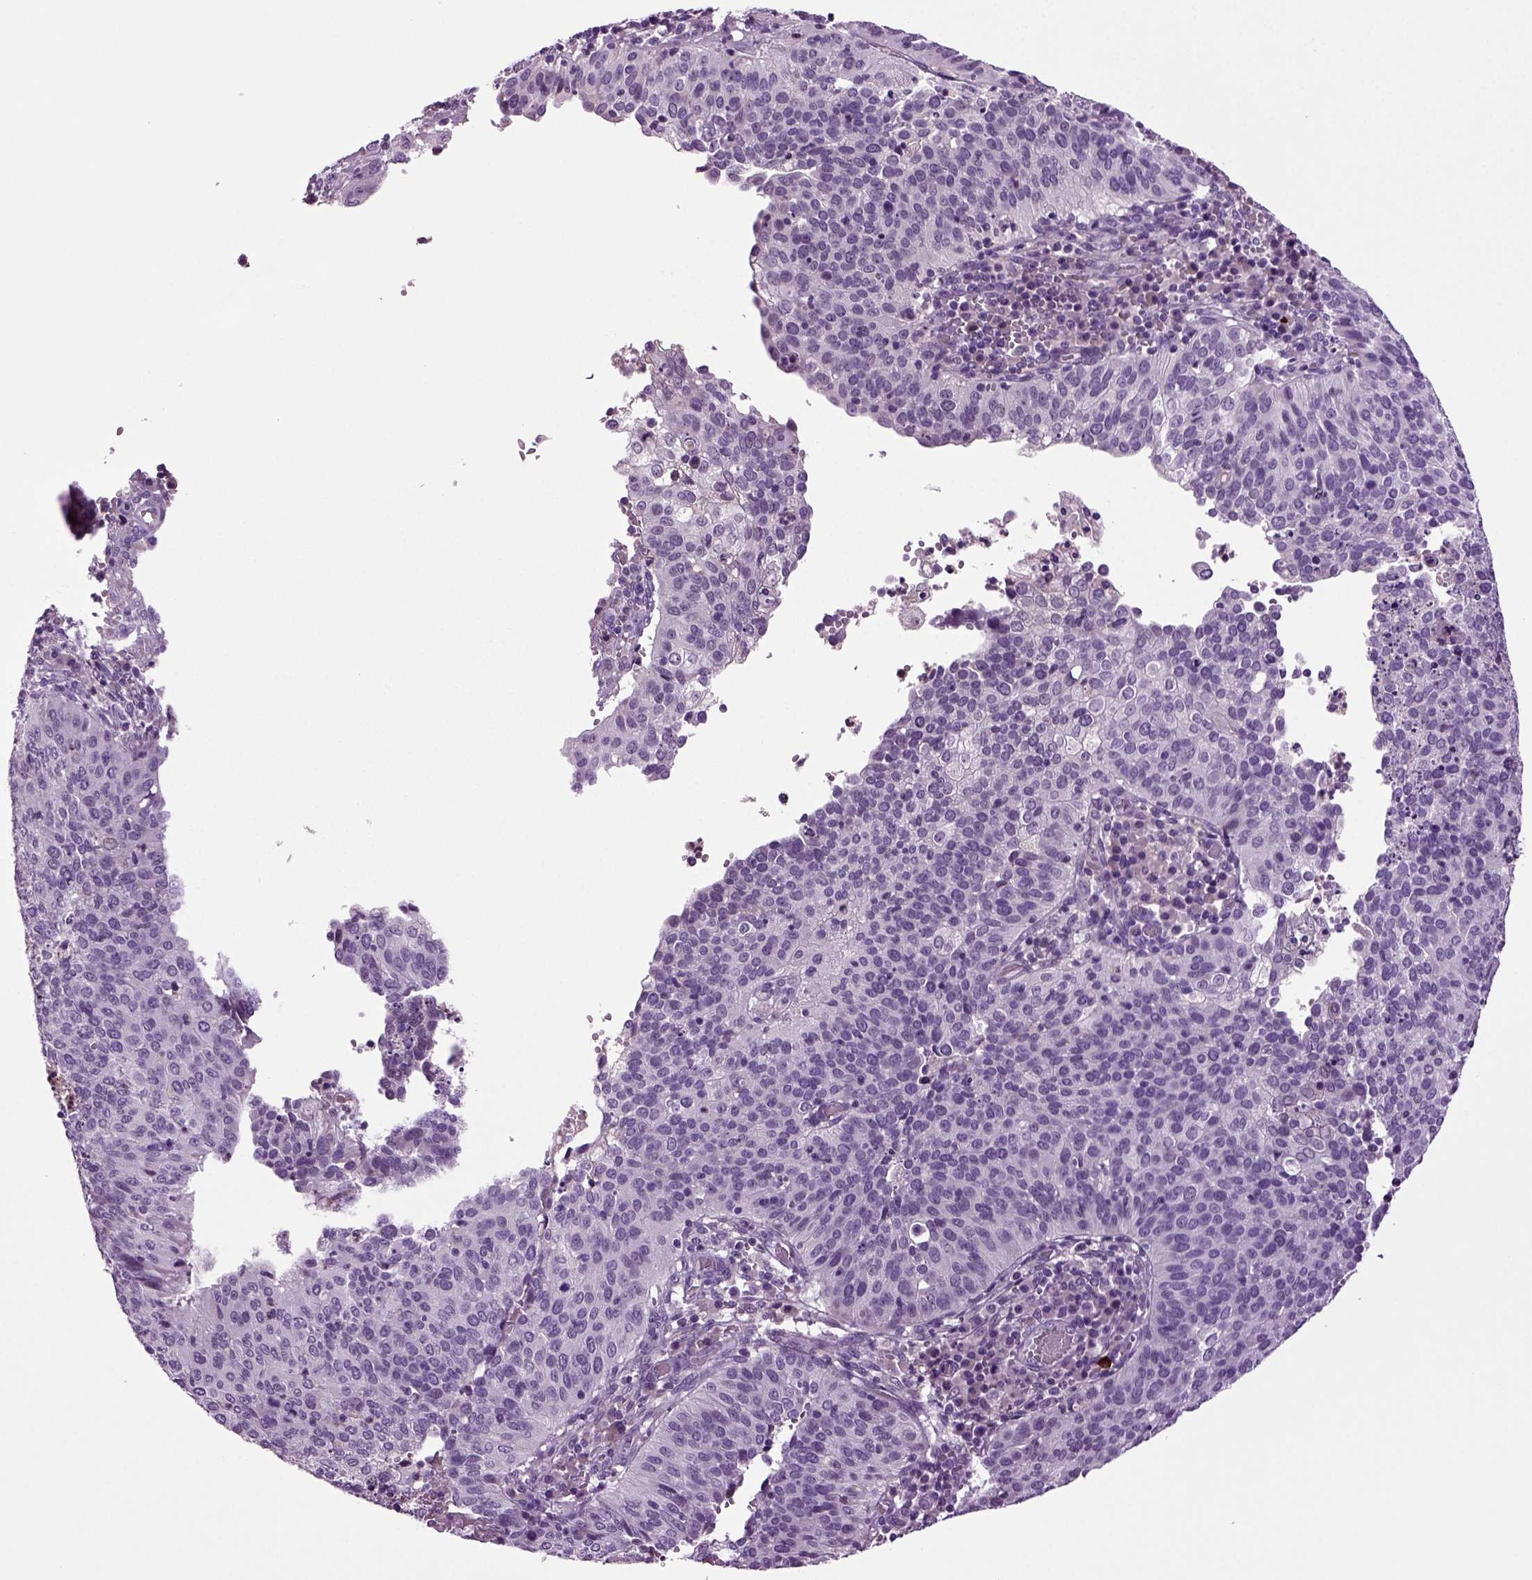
{"staining": {"intensity": "negative", "quantity": "none", "location": "none"}, "tissue": "cervical cancer", "cell_type": "Tumor cells", "image_type": "cancer", "snomed": [{"axis": "morphology", "description": "Squamous cell carcinoma, NOS"}, {"axis": "topography", "description": "Cervix"}], "caption": "The image demonstrates no significant expression in tumor cells of squamous cell carcinoma (cervical).", "gene": "FGF11", "patient": {"sex": "female", "age": 39}}